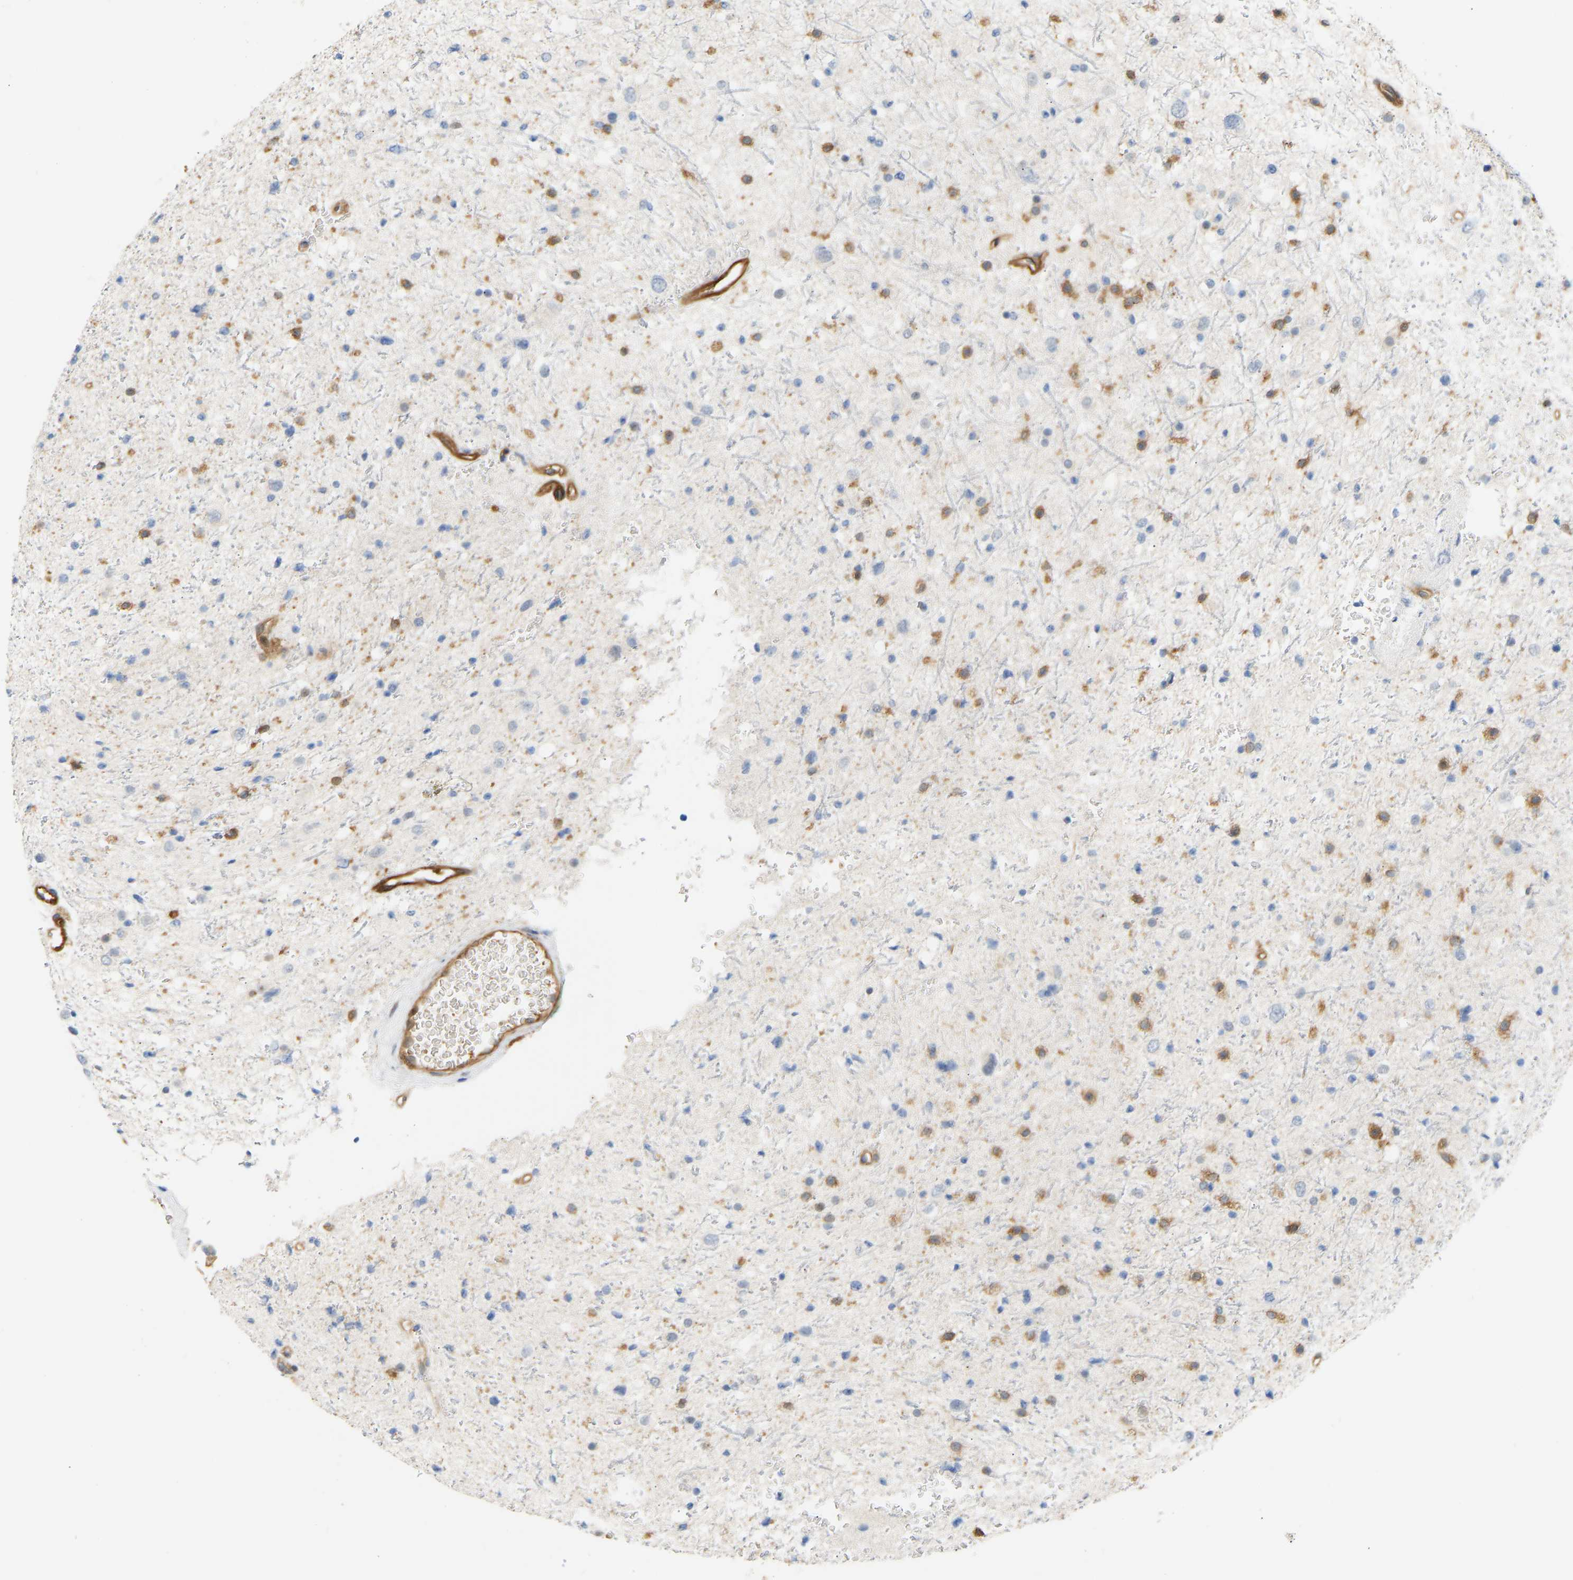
{"staining": {"intensity": "negative", "quantity": "none", "location": "none"}, "tissue": "glioma", "cell_type": "Tumor cells", "image_type": "cancer", "snomed": [{"axis": "morphology", "description": "Glioma, malignant, Low grade"}, {"axis": "topography", "description": "Brain"}], "caption": "The image shows no staining of tumor cells in glioma.", "gene": "PLCG2", "patient": {"sex": "female", "age": 37}}